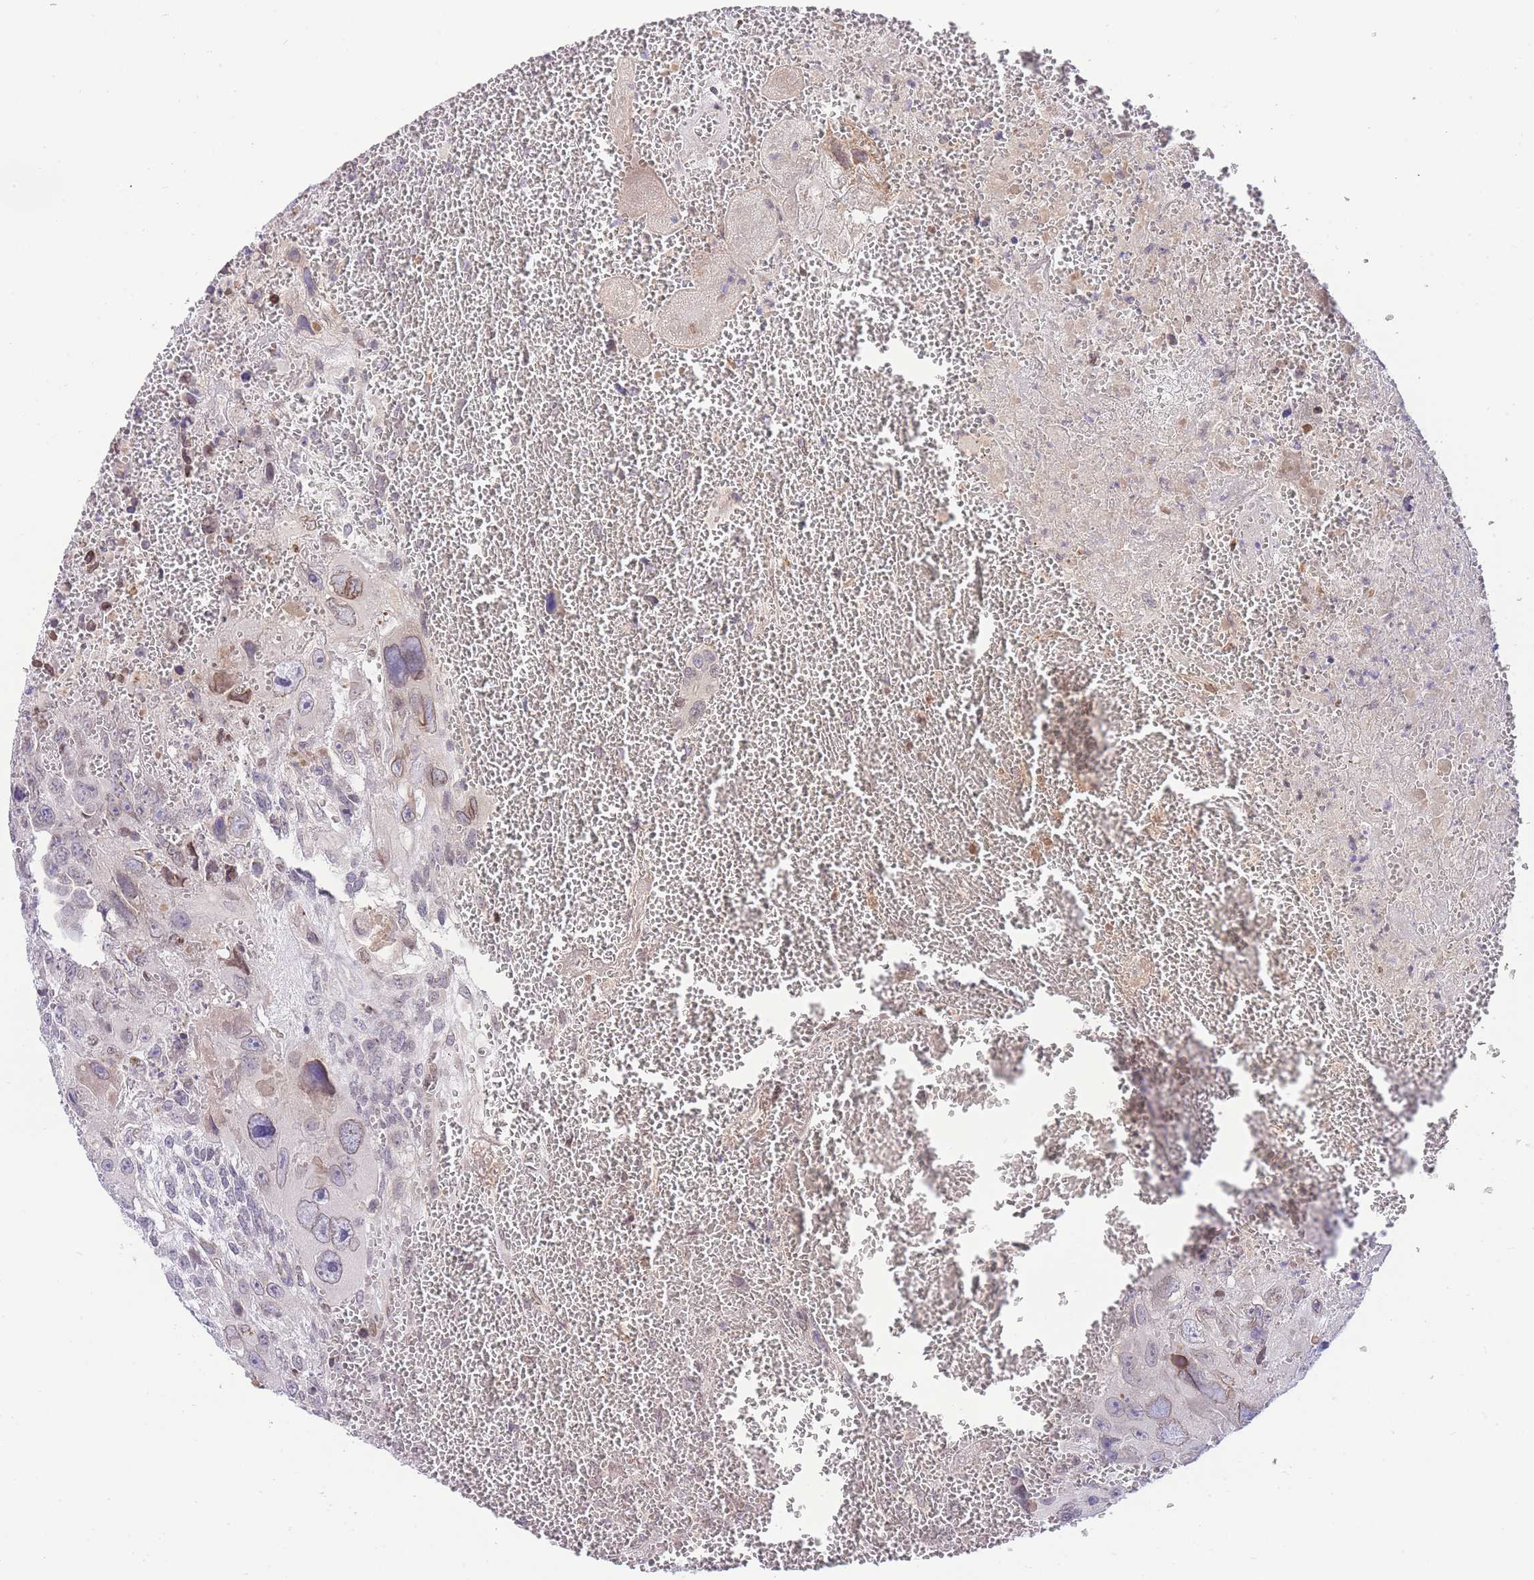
{"staining": {"intensity": "weak", "quantity": "25%-75%", "location": "cytoplasmic/membranous,nuclear"}, "tissue": "testis cancer", "cell_type": "Tumor cells", "image_type": "cancer", "snomed": [{"axis": "morphology", "description": "Carcinoma, Embryonal, NOS"}, {"axis": "topography", "description": "Testis"}], "caption": "Testis cancer was stained to show a protein in brown. There is low levels of weak cytoplasmic/membranous and nuclear expression in approximately 25%-75% of tumor cells.", "gene": "OR10AD1", "patient": {"sex": "male", "age": 28}}